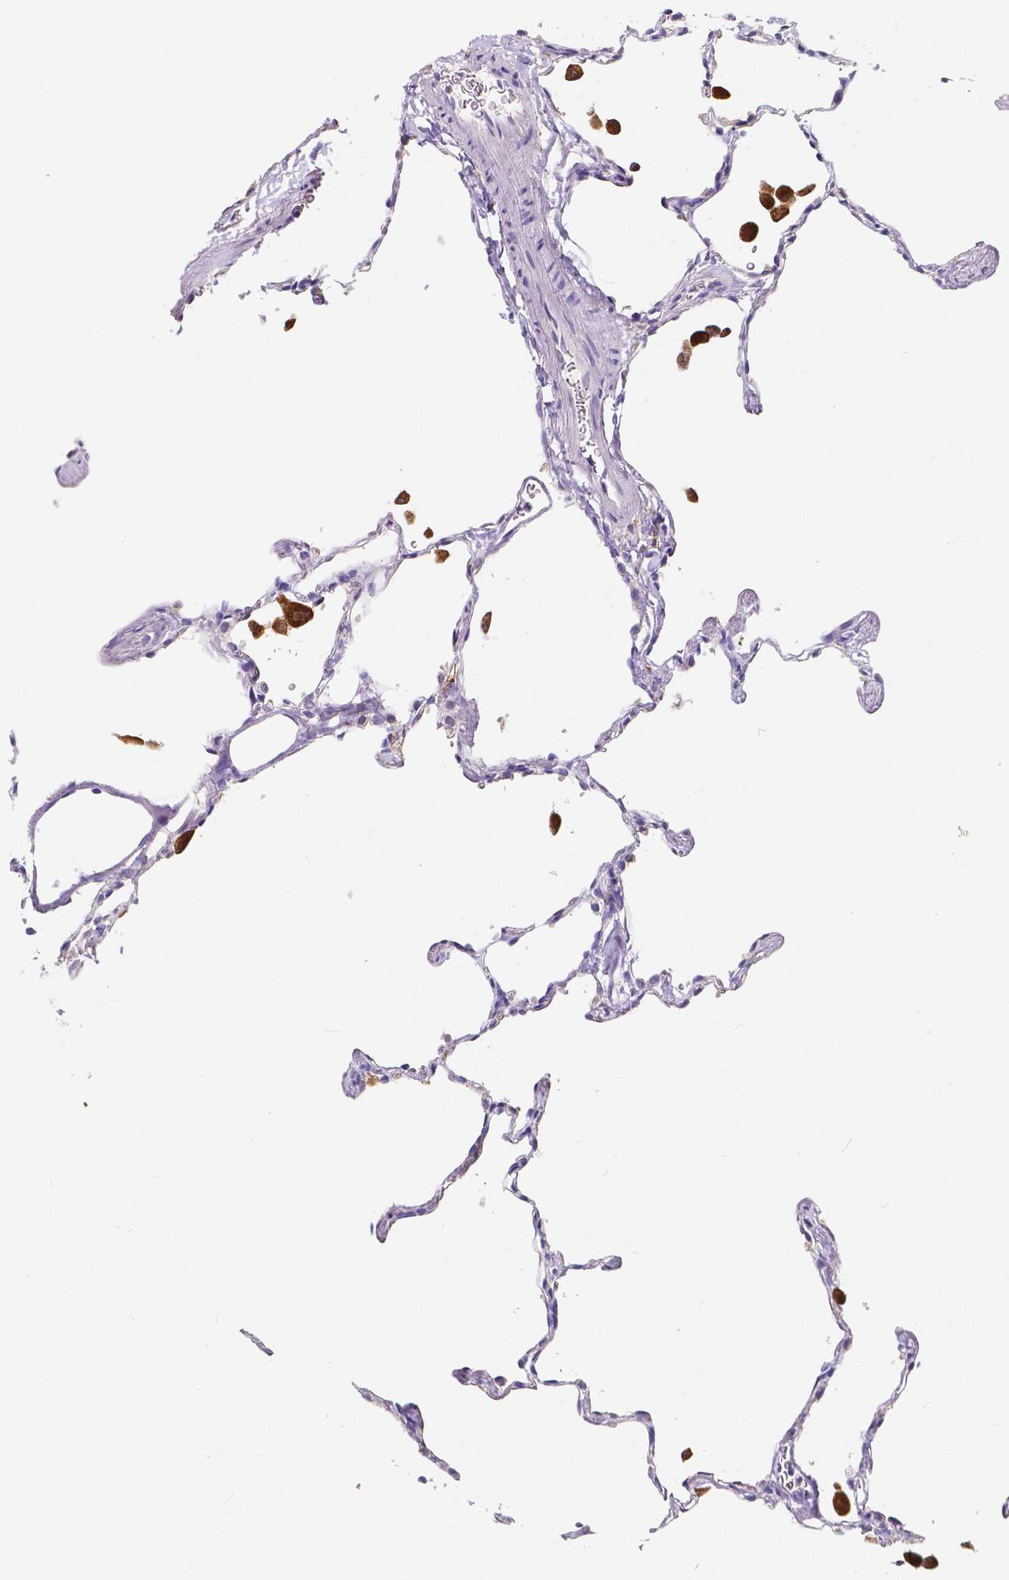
{"staining": {"intensity": "negative", "quantity": "none", "location": "none"}, "tissue": "lung", "cell_type": "Alveolar cells", "image_type": "normal", "snomed": [{"axis": "morphology", "description": "Normal tissue, NOS"}, {"axis": "topography", "description": "Lung"}], "caption": "Immunohistochemical staining of benign lung shows no significant positivity in alveolar cells.", "gene": "ACP5", "patient": {"sex": "female", "age": 47}}